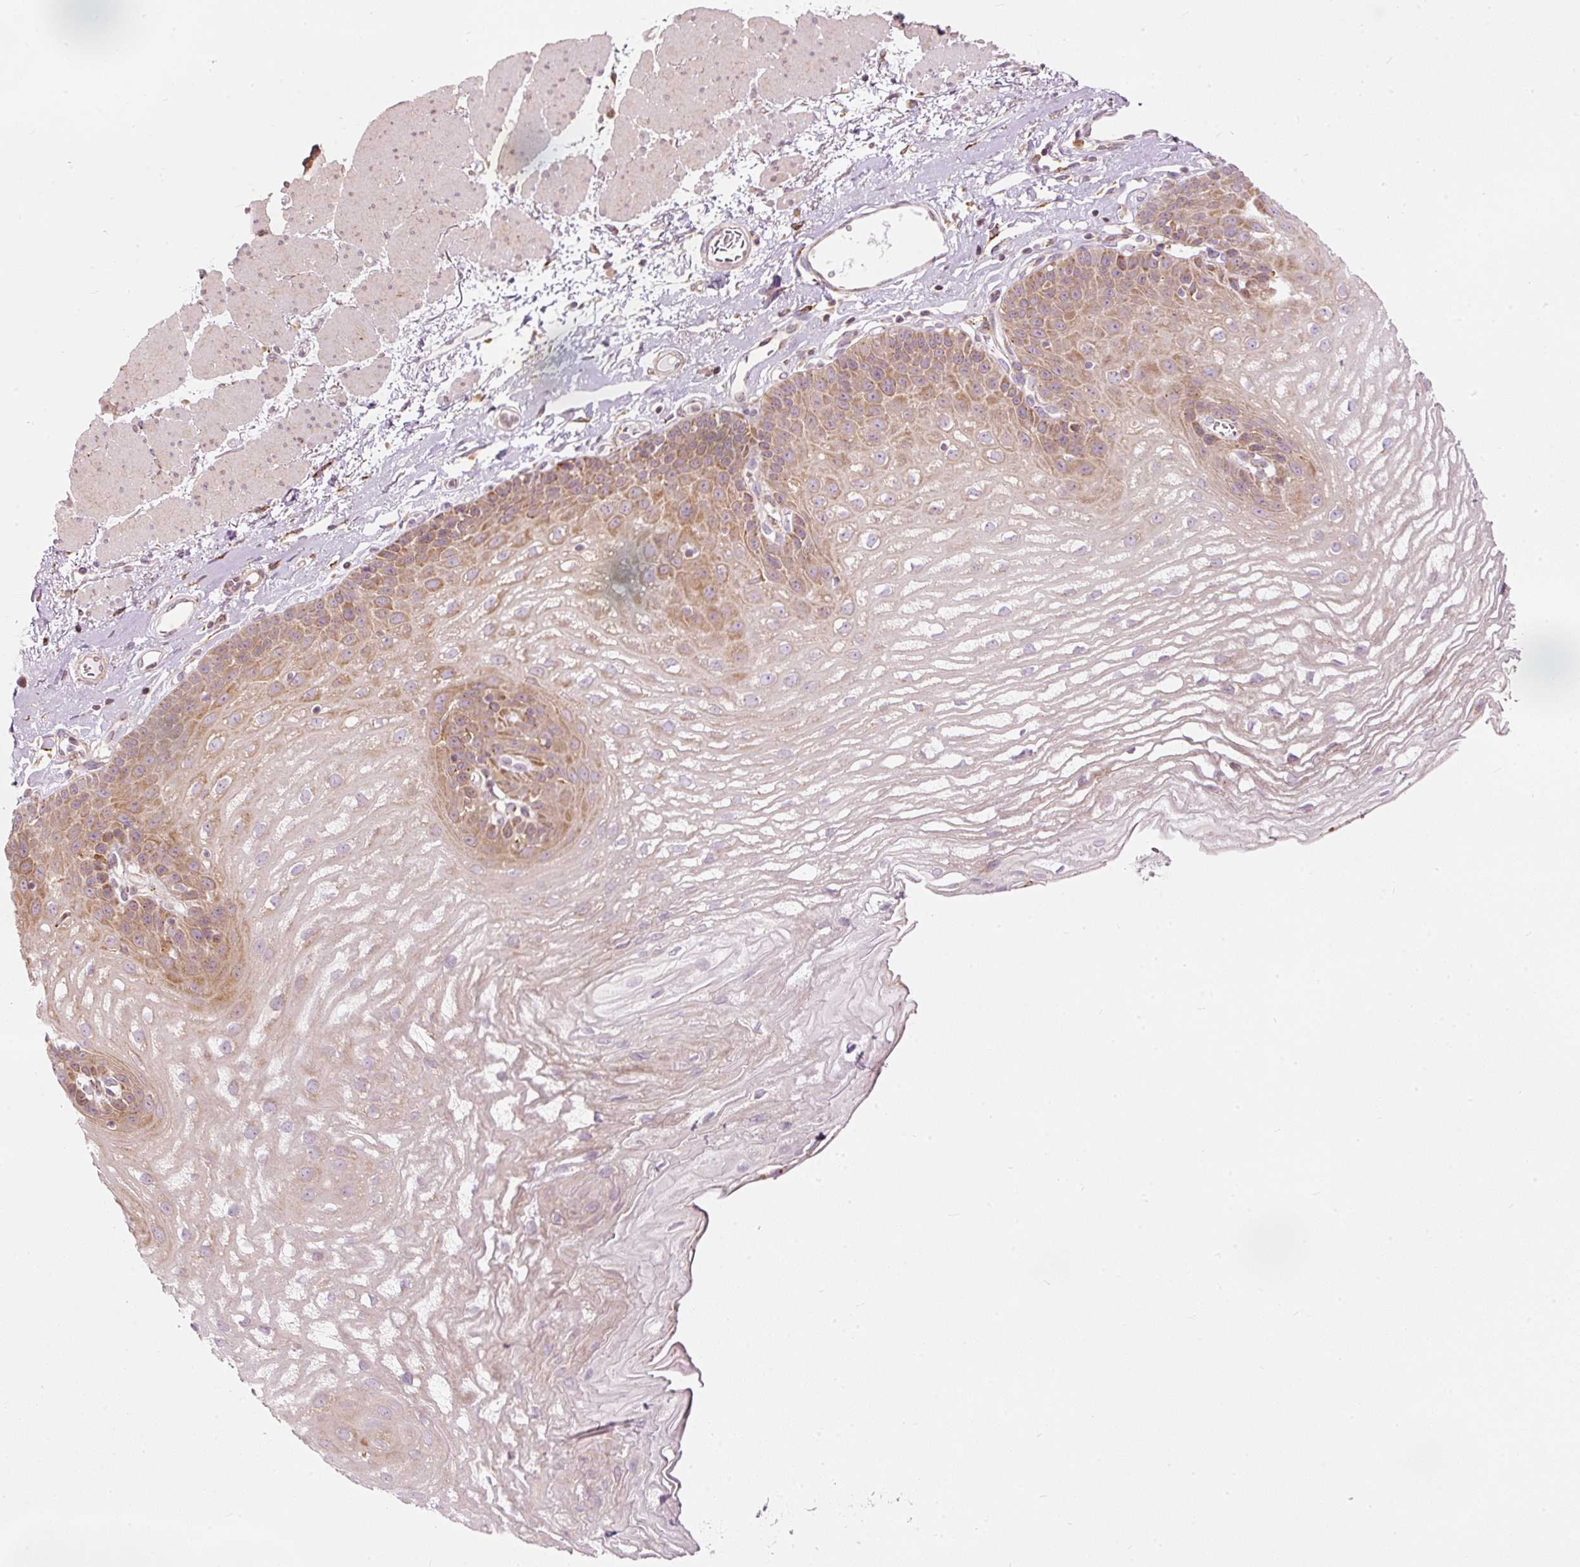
{"staining": {"intensity": "moderate", "quantity": "25%-75%", "location": "cytoplasmic/membranous"}, "tissue": "esophagus", "cell_type": "Squamous epithelial cells", "image_type": "normal", "snomed": [{"axis": "morphology", "description": "Normal tissue, NOS"}, {"axis": "topography", "description": "Esophagus"}], "caption": "Immunohistochemistry histopathology image of benign esophagus: esophagus stained using IHC reveals medium levels of moderate protein expression localized specifically in the cytoplasmic/membranous of squamous epithelial cells, appearing as a cytoplasmic/membranous brown color.", "gene": "SNAPC5", "patient": {"sex": "female", "age": 81}}